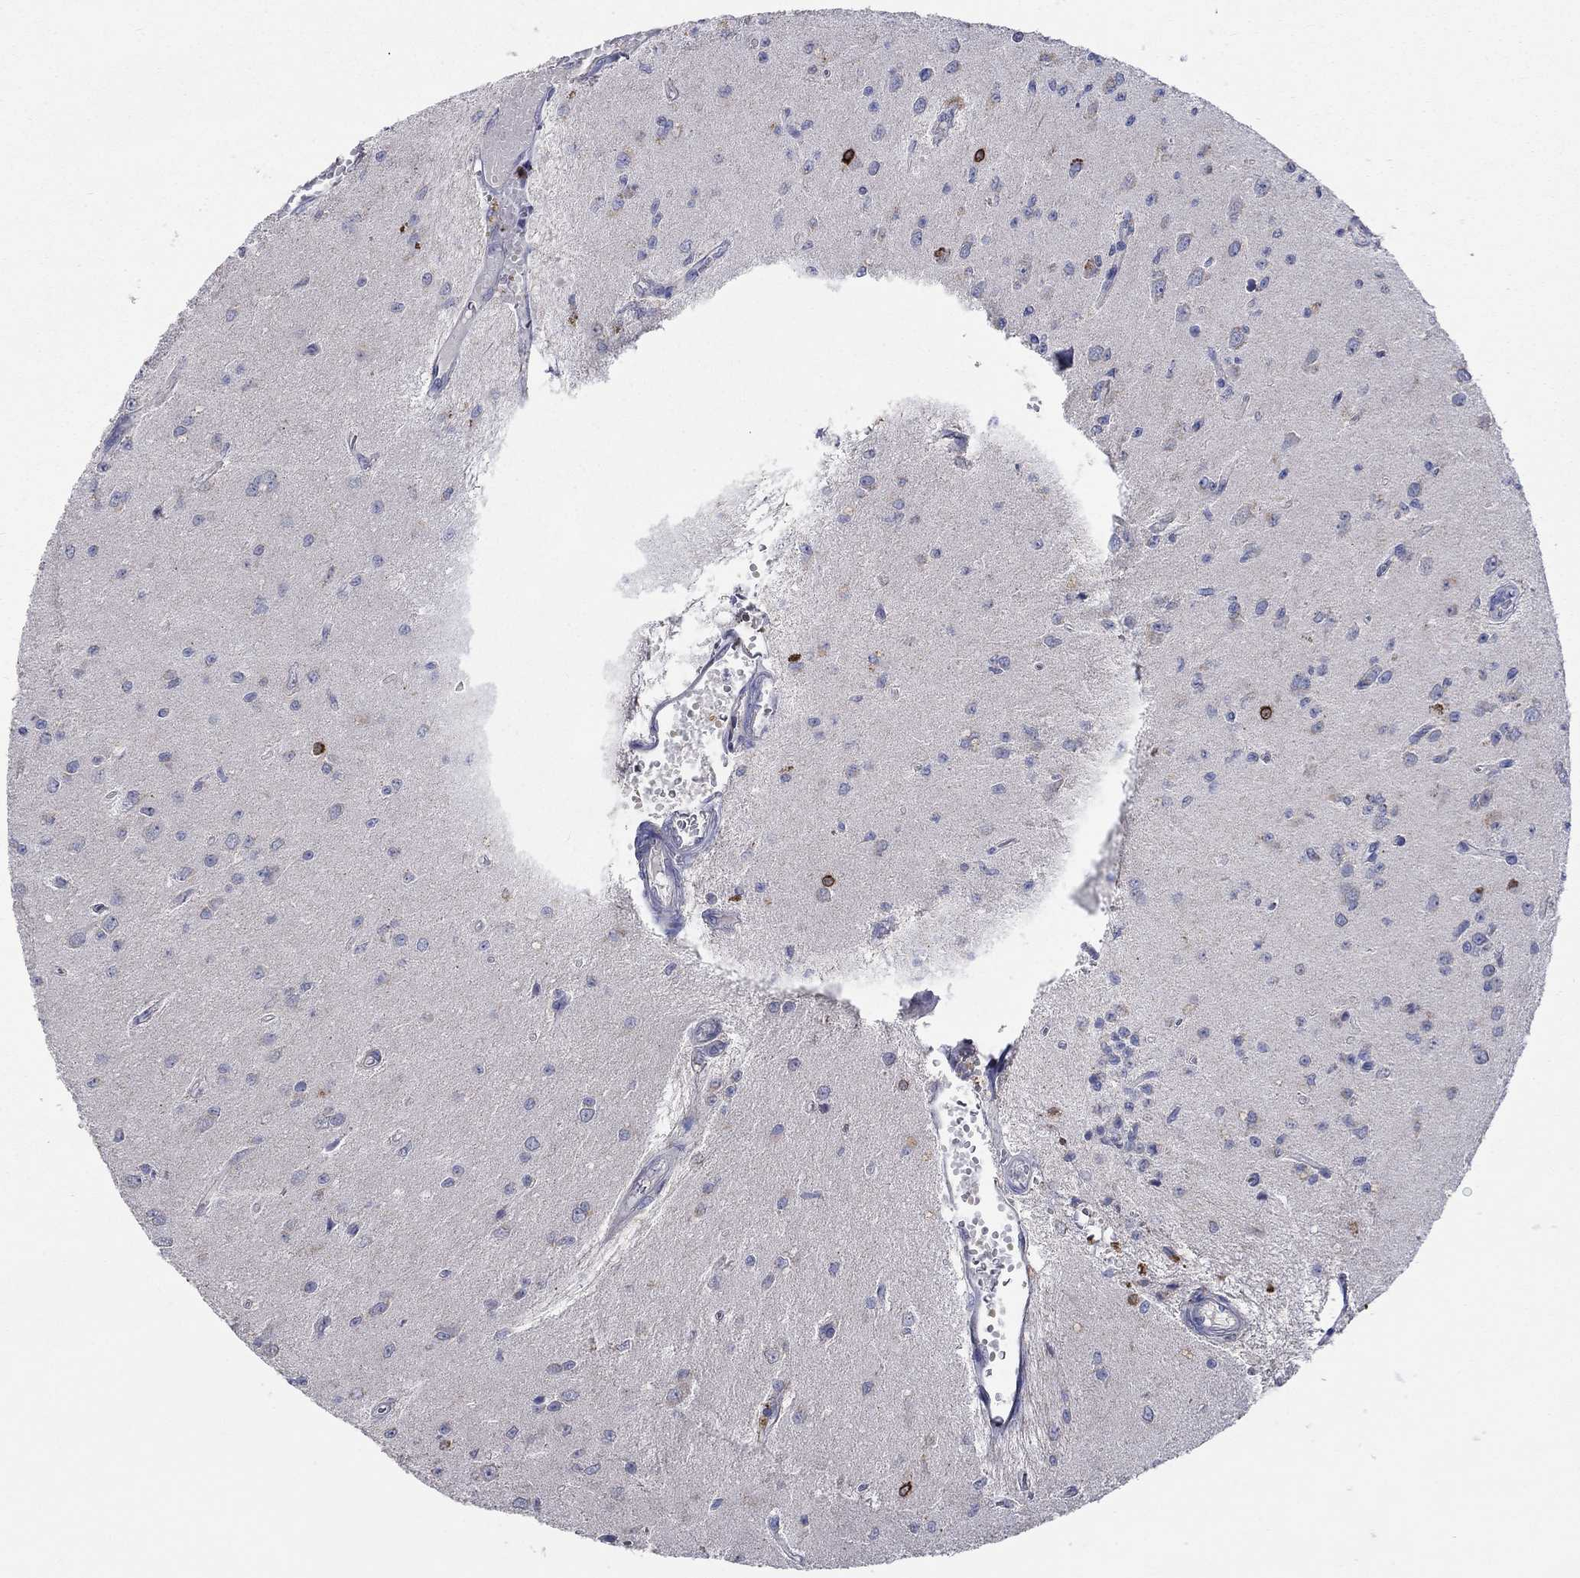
{"staining": {"intensity": "strong", "quantity": "<25%", "location": "cytoplasmic/membranous"}, "tissue": "glioma", "cell_type": "Tumor cells", "image_type": "cancer", "snomed": [{"axis": "morphology", "description": "Glioma, malignant, Low grade"}, {"axis": "topography", "description": "Brain"}], "caption": "The immunohistochemical stain labels strong cytoplasmic/membranous staining in tumor cells of malignant glioma (low-grade) tissue. The protein of interest is stained brown, and the nuclei are stained in blue (DAB (3,3'-diaminobenzidine) IHC with brightfield microscopy, high magnification).", "gene": "UGT8", "patient": {"sex": "female", "age": 45}}